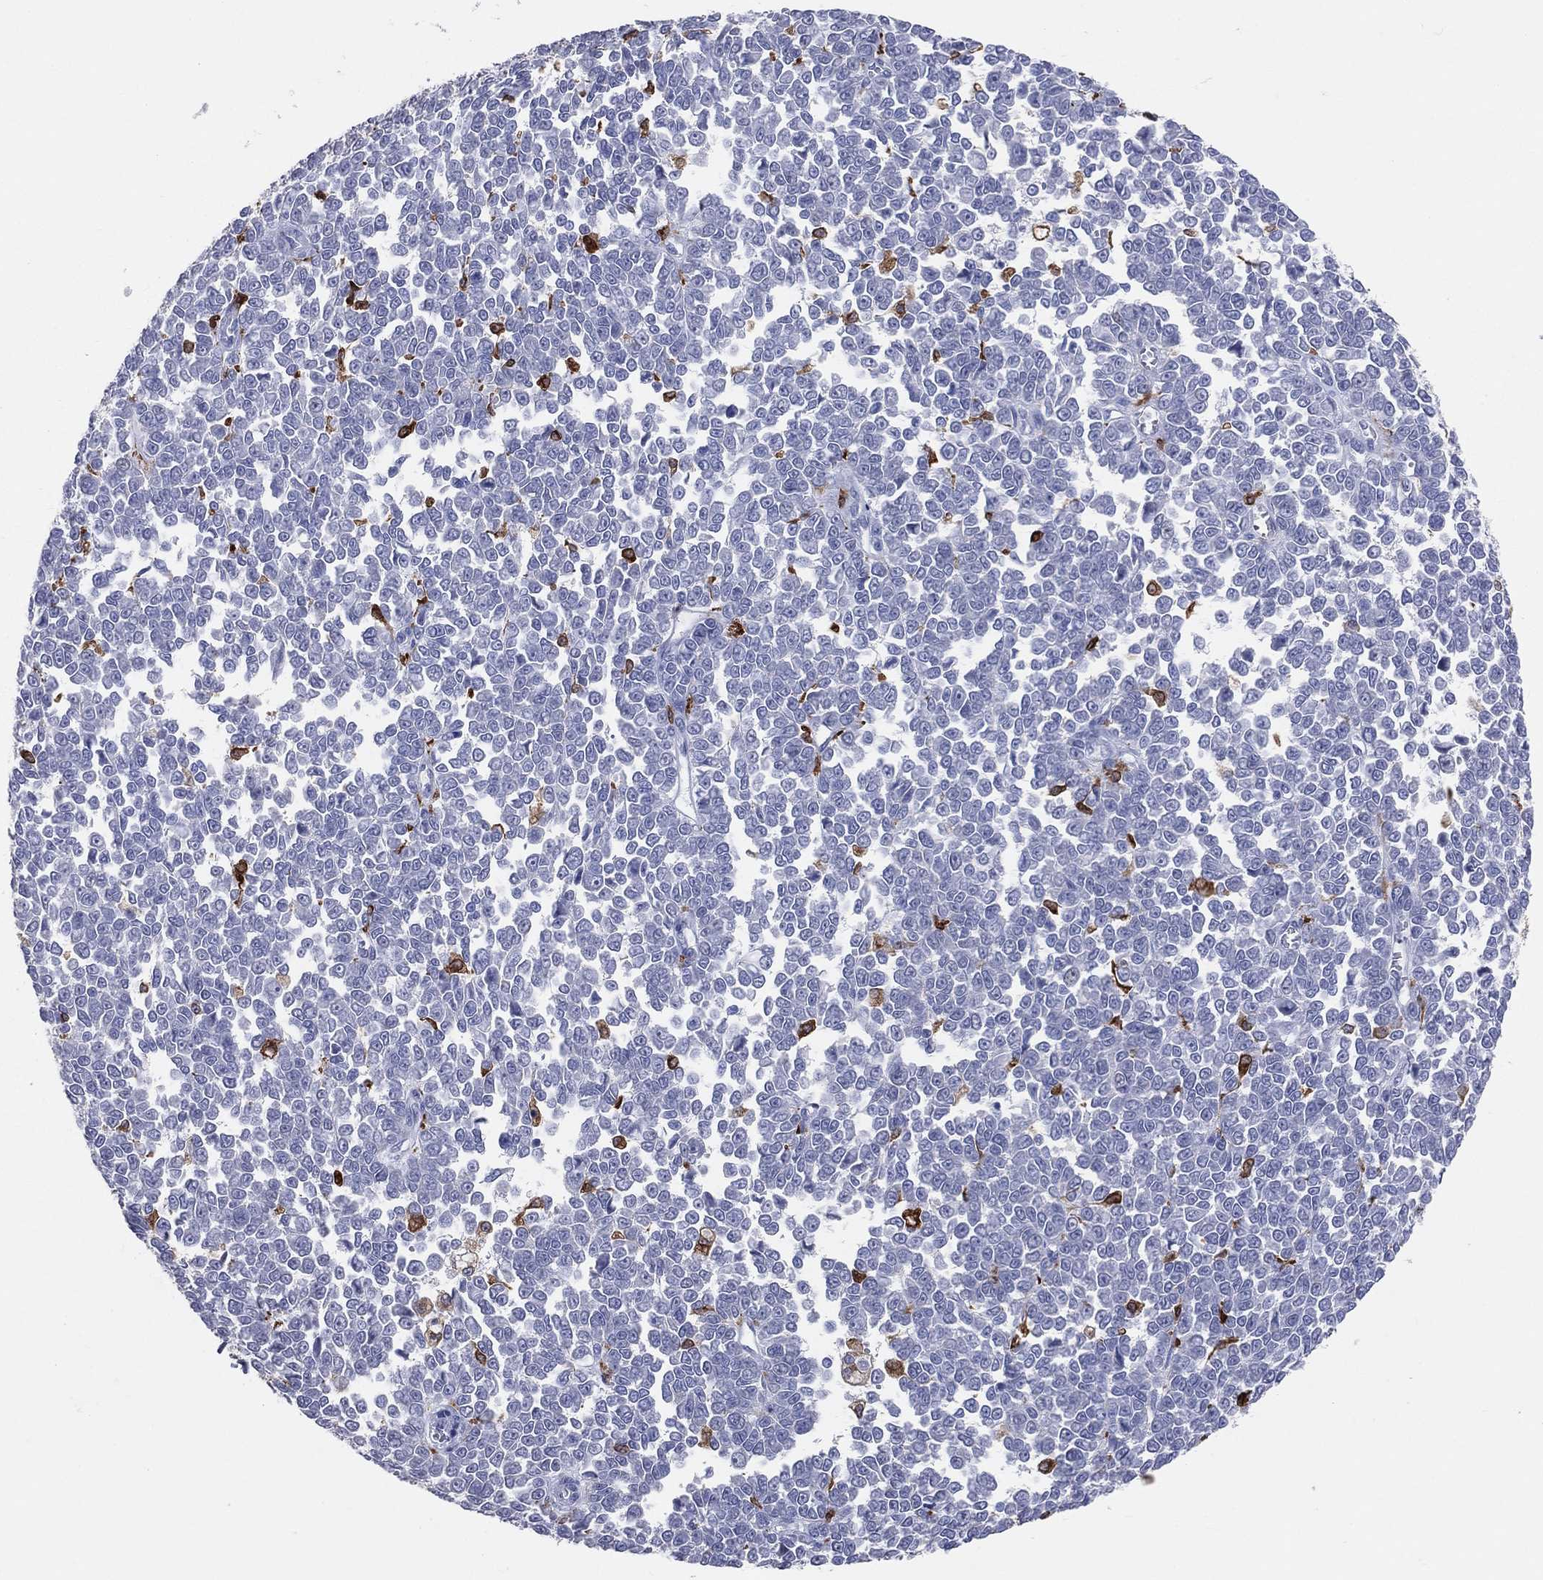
{"staining": {"intensity": "negative", "quantity": "none", "location": "none"}, "tissue": "melanoma", "cell_type": "Tumor cells", "image_type": "cancer", "snomed": [{"axis": "morphology", "description": "Malignant melanoma, NOS"}, {"axis": "topography", "description": "Skin"}], "caption": "This is an IHC photomicrograph of human malignant melanoma. There is no expression in tumor cells.", "gene": "CD74", "patient": {"sex": "female", "age": 95}}